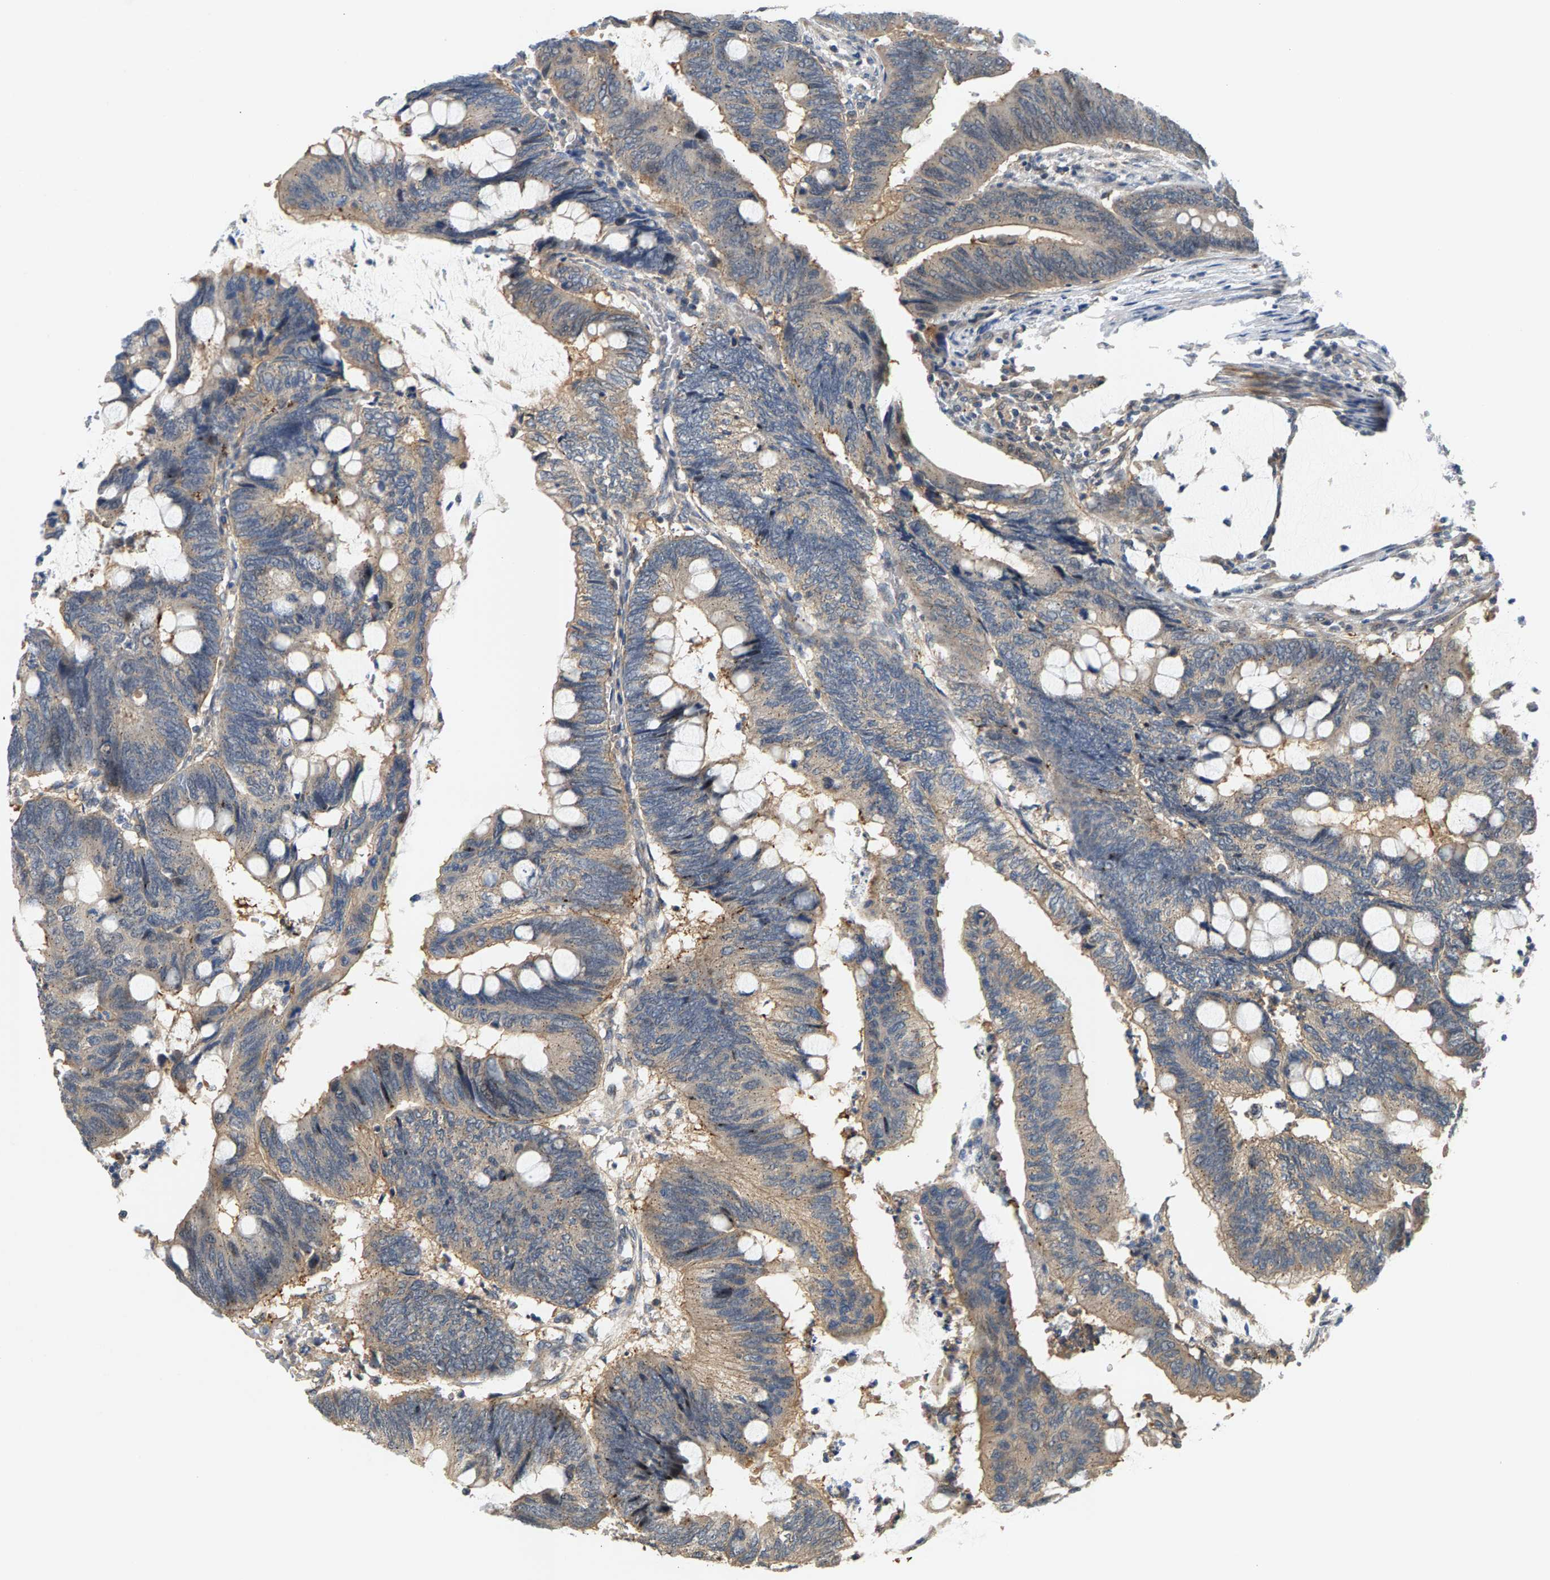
{"staining": {"intensity": "weak", "quantity": "25%-75%", "location": "cytoplasmic/membranous"}, "tissue": "colorectal cancer", "cell_type": "Tumor cells", "image_type": "cancer", "snomed": [{"axis": "morphology", "description": "Normal tissue, NOS"}, {"axis": "morphology", "description": "Adenocarcinoma, NOS"}, {"axis": "topography", "description": "Rectum"}, {"axis": "topography", "description": "Peripheral nerve tissue"}], "caption": "Tumor cells exhibit weak cytoplasmic/membranous staining in approximately 25%-75% of cells in adenocarcinoma (colorectal). The staining is performed using DAB brown chromogen to label protein expression. The nuclei are counter-stained blue using hematoxylin.", "gene": "MAP2K5", "patient": {"sex": "male", "age": 92}}